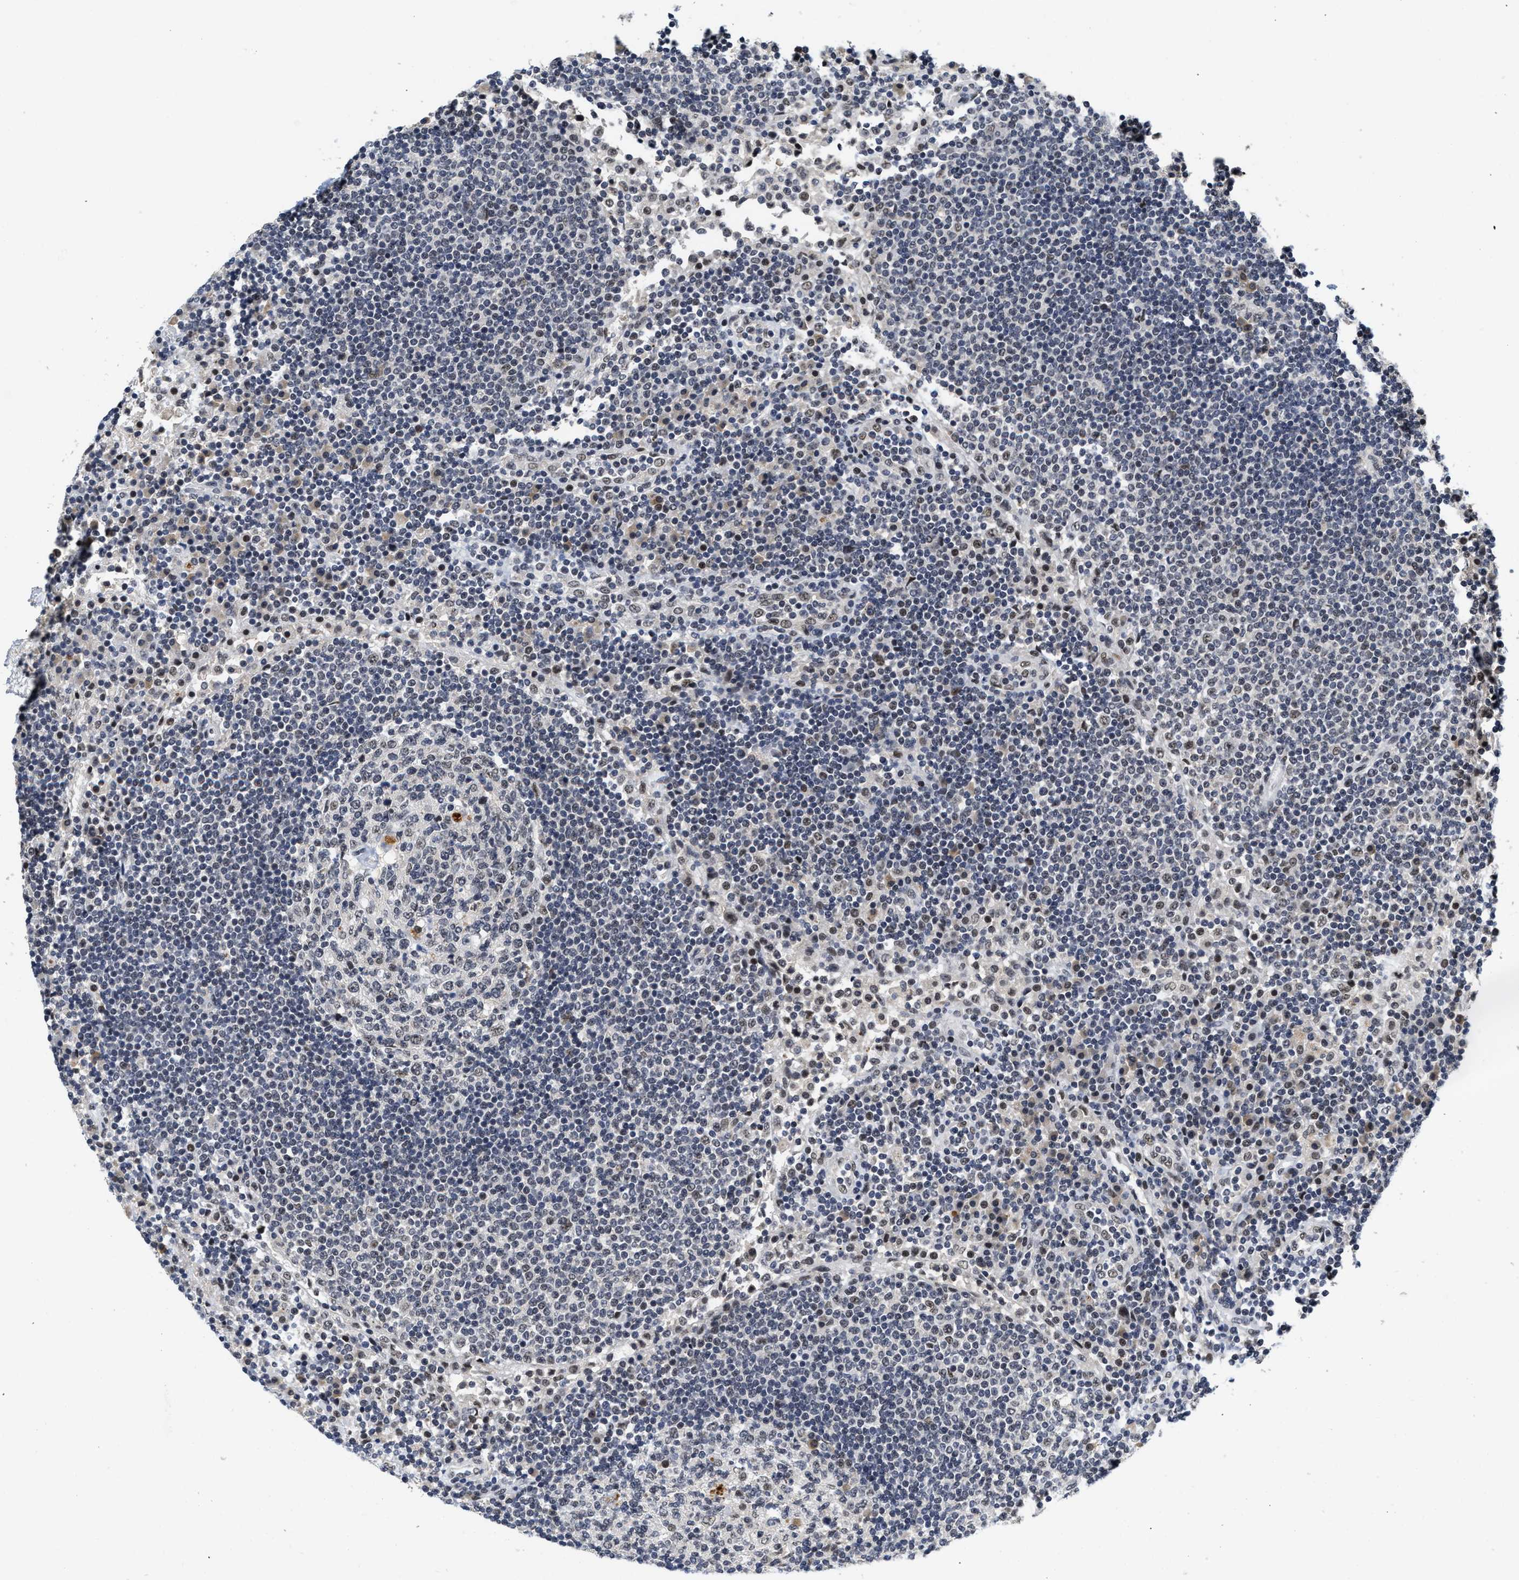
{"staining": {"intensity": "weak", "quantity": "25%-75%", "location": "nuclear"}, "tissue": "lymph node", "cell_type": "Germinal center cells", "image_type": "normal", "snomed": [{"axis": "morphology", "description": "Normal tissue, NOS"}, {"axis": "topography", "description": "Lymph node"}], "caption": "Germinal center cells show weak nuclear expression in approximately 25%-75% of cells in benign lymph node. The staining was performed using DAB (3,3'-diaminobenzidine), with brown indicating positive protein expression. Nuclei are stained blue with hematoxylin.", "gene": "INIP", "patient": {"sex": "female", "age": 53}}